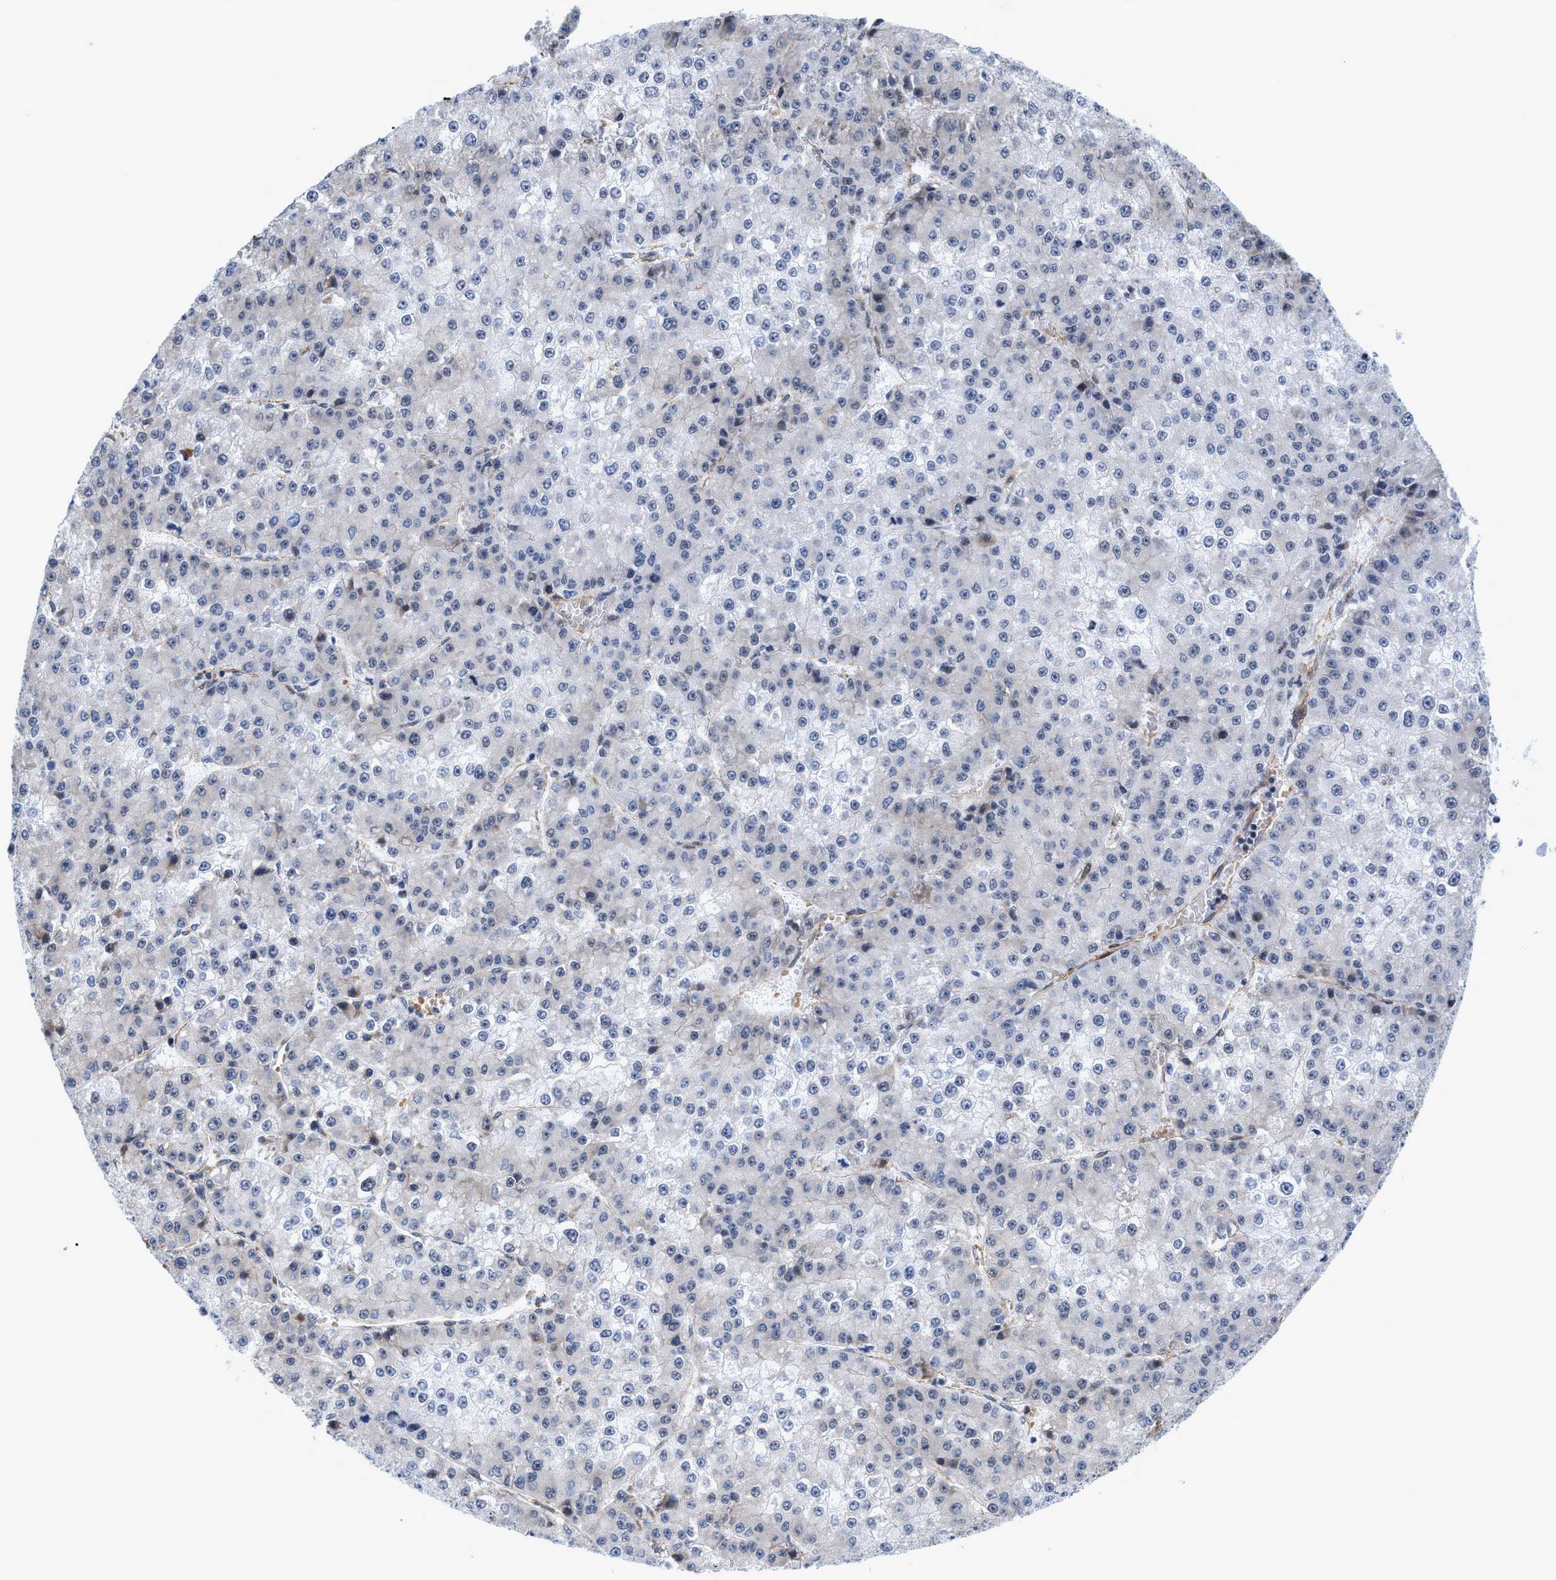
{"staining": {"intensity": "negative", "quantity": "none", "location": "none"}, "tissue": "liver cancer", "cell_type": "Tumor cells", "image_type": "cancer", "snomed": [{"axis": "morphology", "description": "Carcinoma, Hepatocellular, NOS"}, {"axis": "topography", "description": "Liver"}], "caption": "The photomicrograph demonstrates no significant expression in tumor cells of liver cancer (hepatocellular carcinoma). The staining was performed using DAB (3,3'-diaminobenzidine) to visualize the protein expression in brown, while the nuclei were stained in blue with hematoxylin (Magnification: 20x).", "gene": "GPRASP2", "patient": {"sex": "female", "age": 73}}